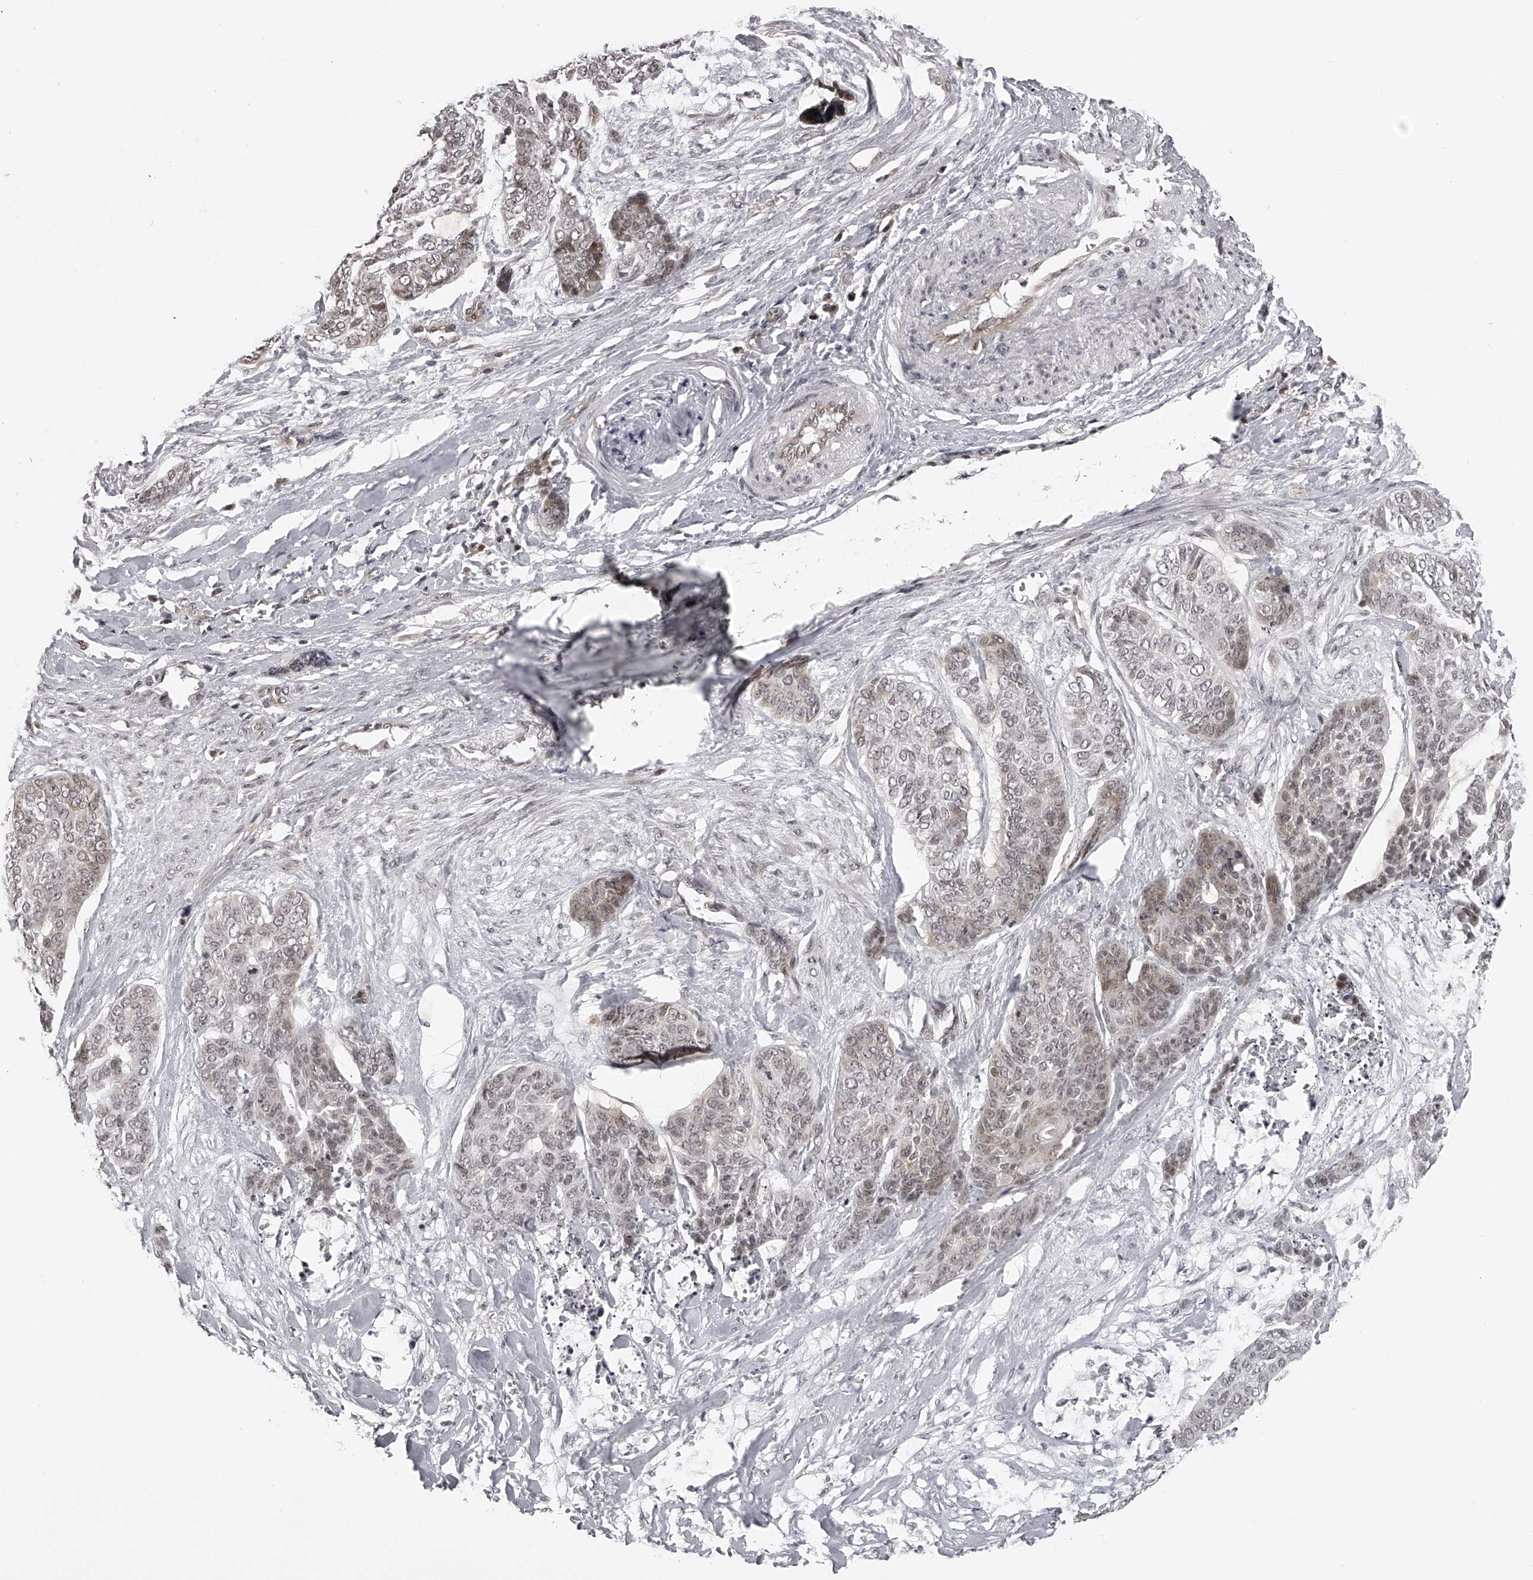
{"staining": {"intensity": "weak", "quantity": "<25%", "location": "cytoplasmic/membranous"}, "tissue": "skin cancer", "cell_type": "Tumor cells", "image_type": "cancer", "snomed": [{"axis": "morphology", "description": "Basal cell carcinoma"}, {"axis": "topography", "description": "Skin"}], "caption": "IHC of human skin cancer demonstrates no staining in tumor cells.", "gene": "ODF2L", "patient": {"sex": "female", "age": 64}}